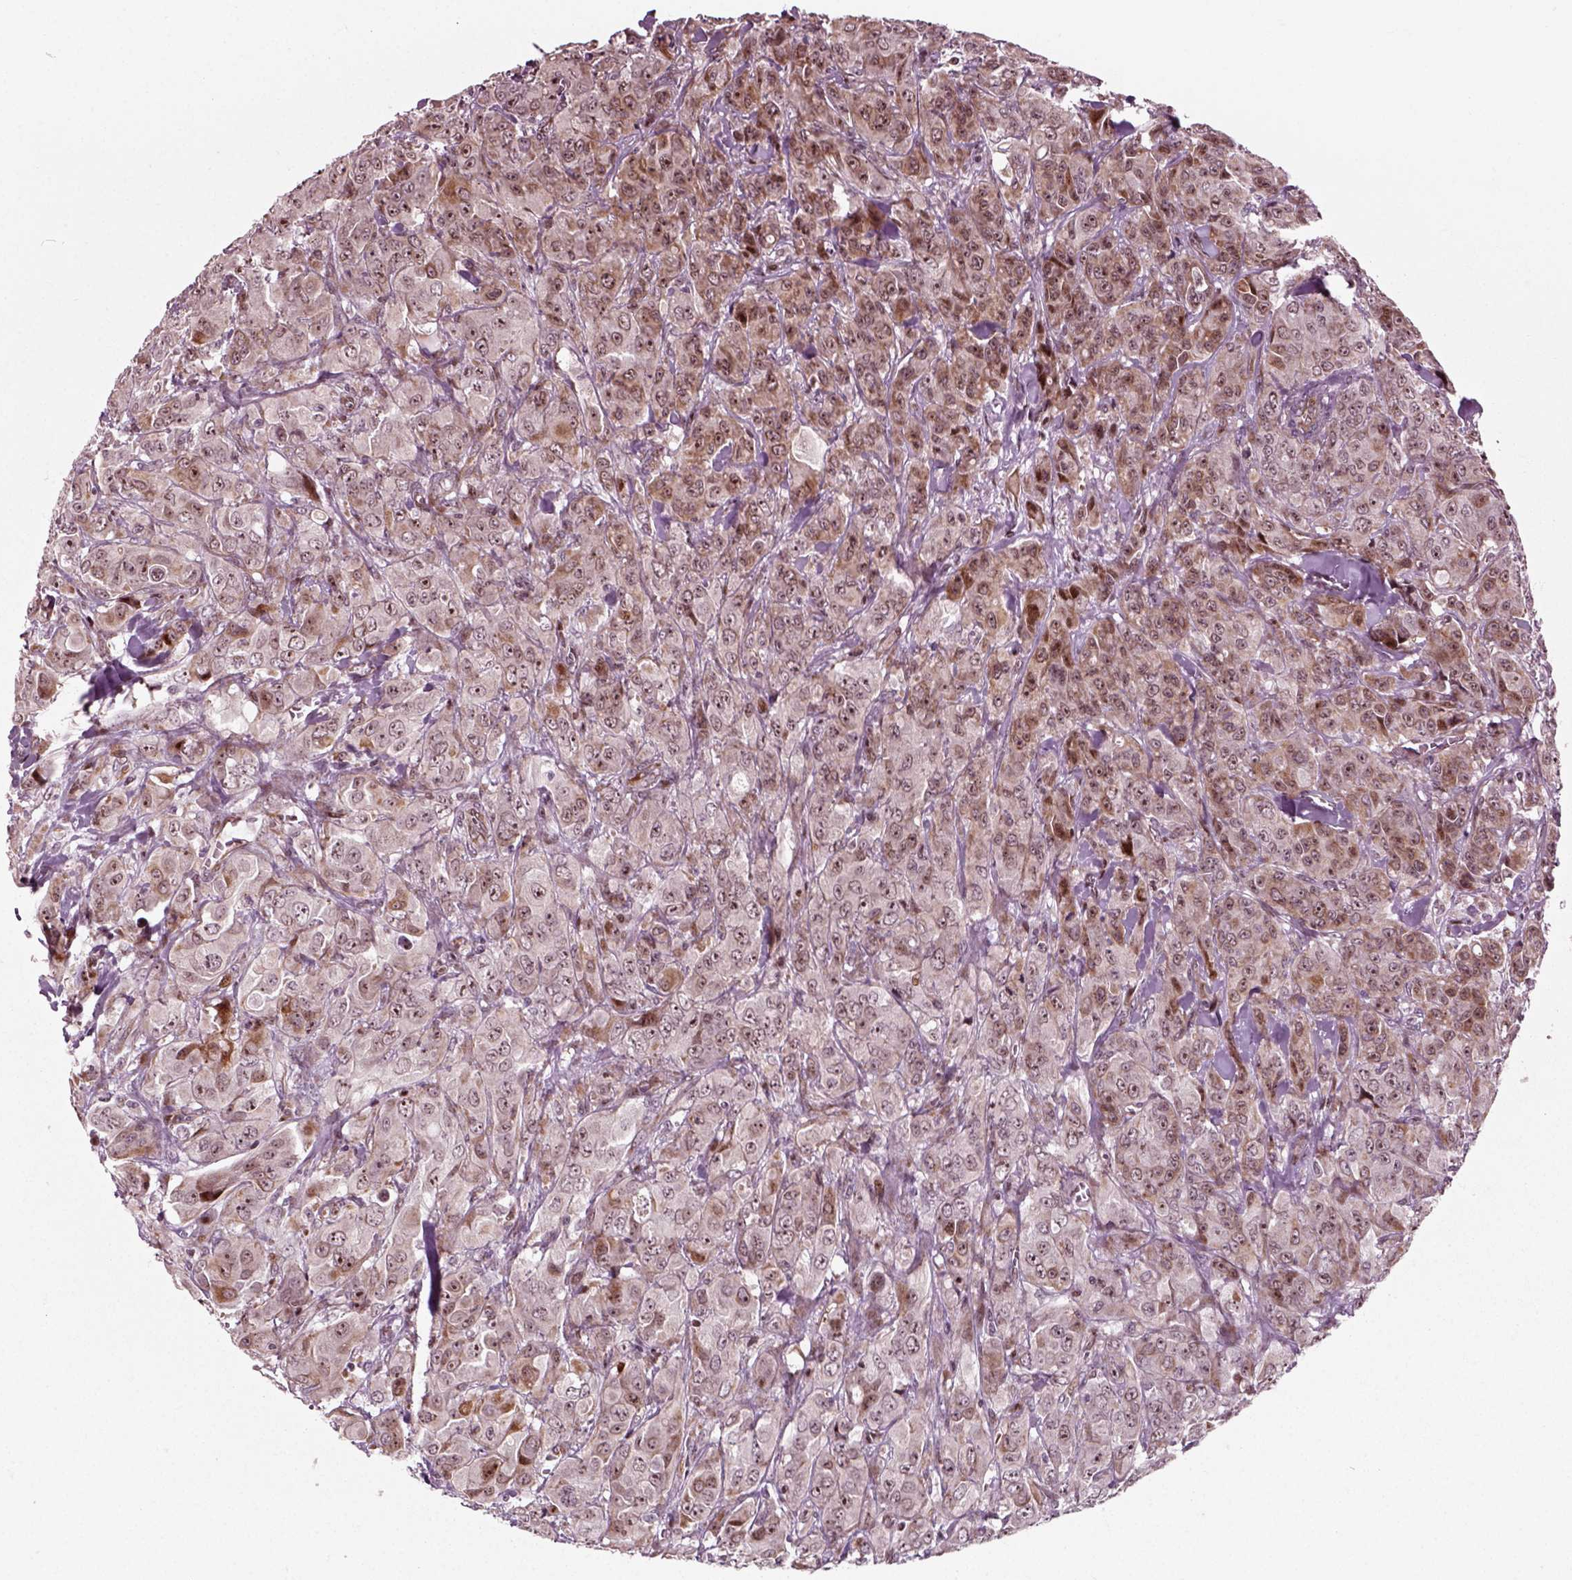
{"staining": {"intensity": "moderate", "quantity": "<25%", "location": "cytoplasmic/membranous"}, "tissue": "breast cancer", "cell_type": "Tumor cells", "image_type": "cancer", "snomed": [{"axis": "morphology", "description": "Duct carcinoma"}, {"axis": "topography", "description": "Breast"}], "caption": "Breast cancer stained with a brown dye exhibits moderate cytoplasmic/membranous positive expression in about <25% of tumor cells.", "gene": "CDC14A", "patient": {"sex": "female", "age": 43}}